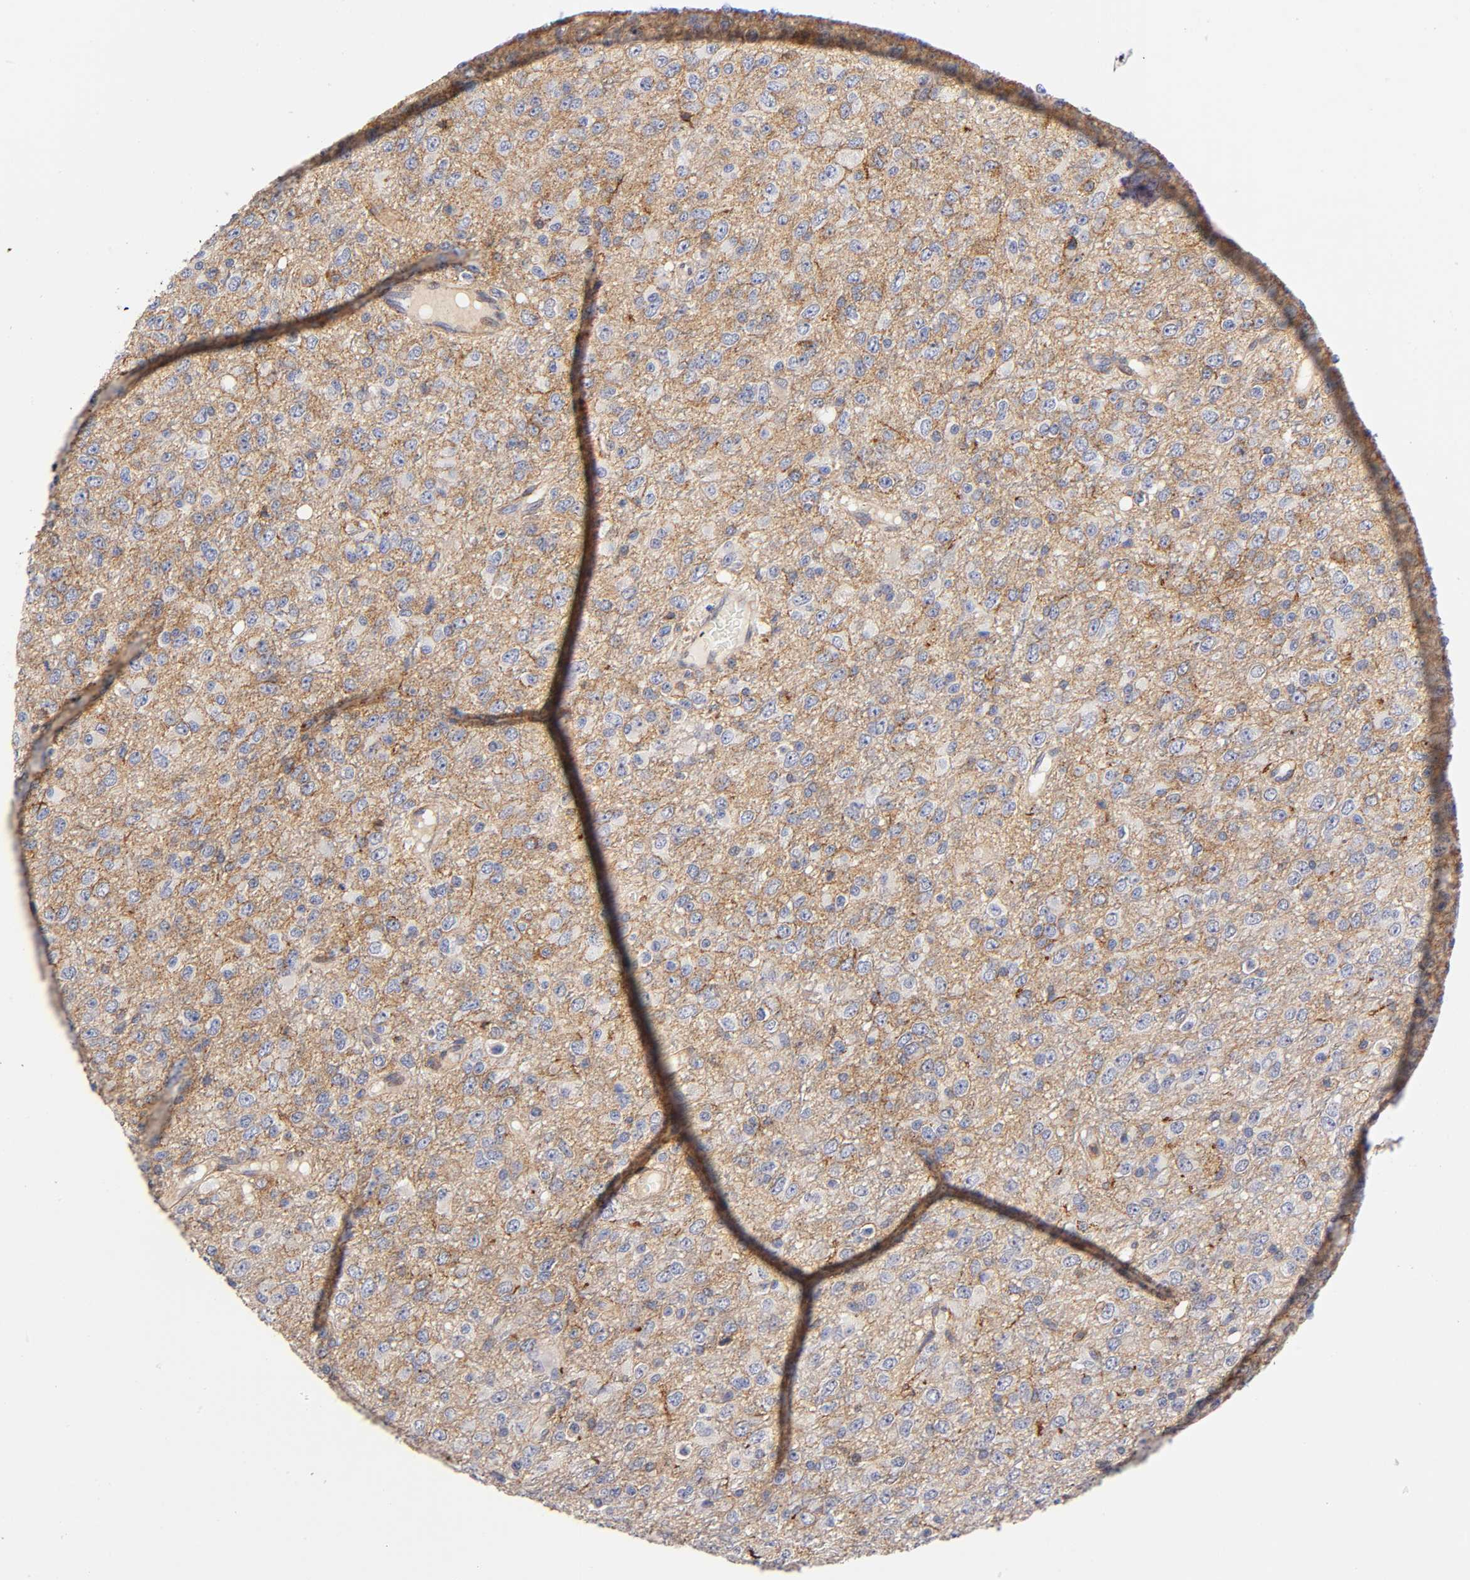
{"staining": {"intensity": "weak", "quantity": ">75%", "location": "cytoplasmic/membranous"}, "tissue": "glioma", "cell_type": "Tumor cells", "image_type": "cancer", "snomed": [{"axis": "morphology", "description": "Glioma, malignant, High grade"}, {"axis": "topography", "description": "pancreas cauda"}], "caption": "Immunohistochemical staining of human malignant glioma (high-grade) displays low levels of weak cytoplasmic/membranous protein positivity in about >75% of tumor cells.", "gene": "ANXA7", "patient": {"sex": "male", "age": 60}}